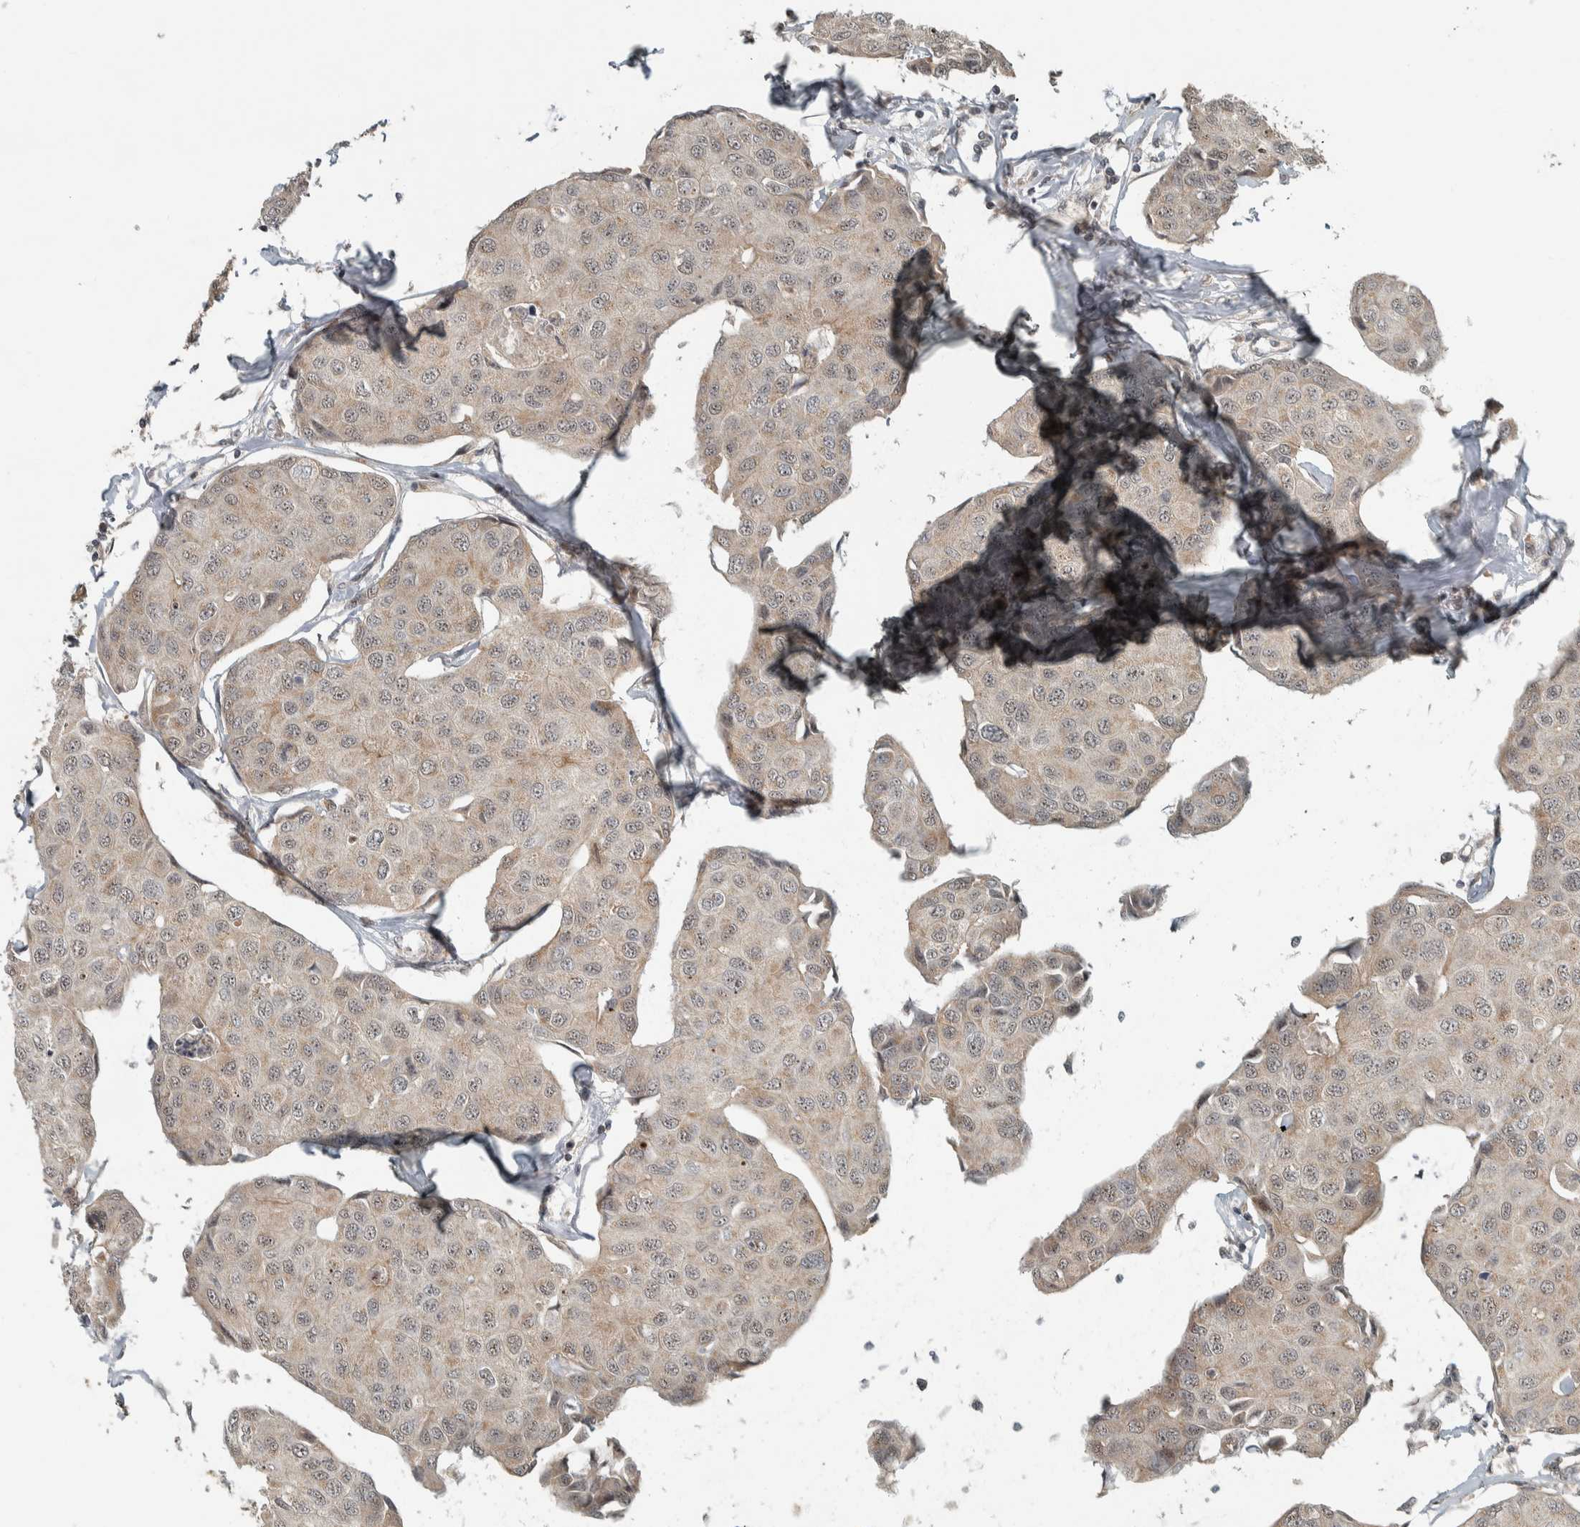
{"staining": {"intensity": "weak", "quantity": ">75%", "location": "cytoplasmic/membranous,nuclear"}, "tissue": "breast cancer", "cell_type": "Tumor cells", "image_type": "cancer", "snomed": [{"axis": "morphology", "description": "Duct carcinoma"}, {"axis": "topography", "description": "Breast"}], "caption": "Breast cancer (invasive ductal carcinoma) stained with DAB IHC demonstrates low levels of weak cytoplasmic/membranous and nuclear expression in approximately >75% of tumor cells. Nuclei are stained in blue.", "gene": "NAPG", "patient": {"sex": "female", "age": 80}}